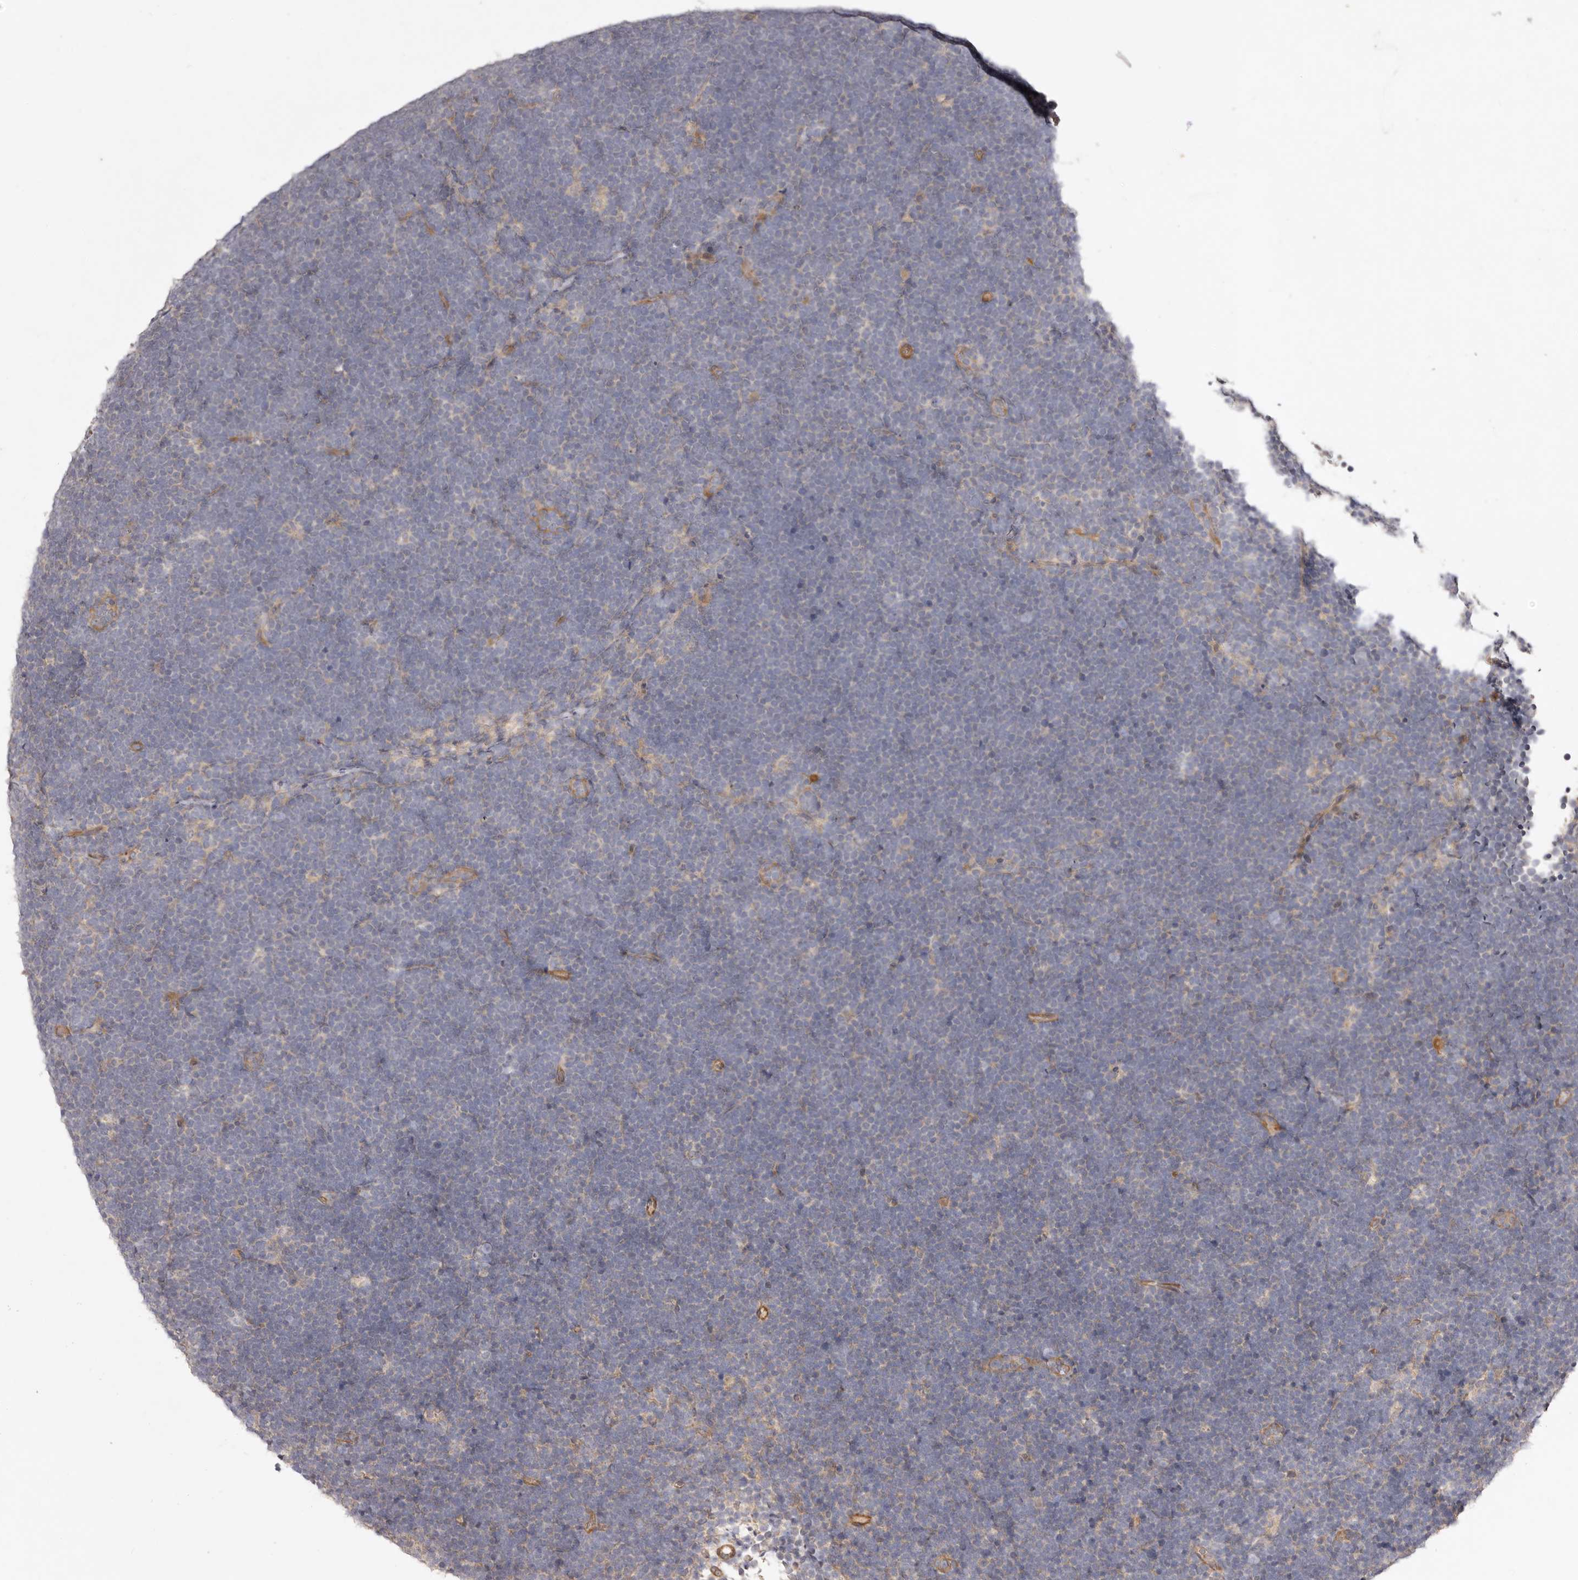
{"staining": {"intensity": "negative", "quantity": "none", "location": "none"}, "tissue": "lymphoma", "cell_type": "Tumor cells", "image_type": "cancer", "snomed": [{"axis": "morphology", "description": "Malignant lymphoma, non-Hodgkin's type, High grade"}, {"axis": "topography", "description": "Lymph node"}], "caption": "DAB immunohistochemical staining of human lymphoma demonstrates no significant expression in tumor cells.", "gene": "ADAMTS9", "patient": {"sex": "male", "age": 13}}